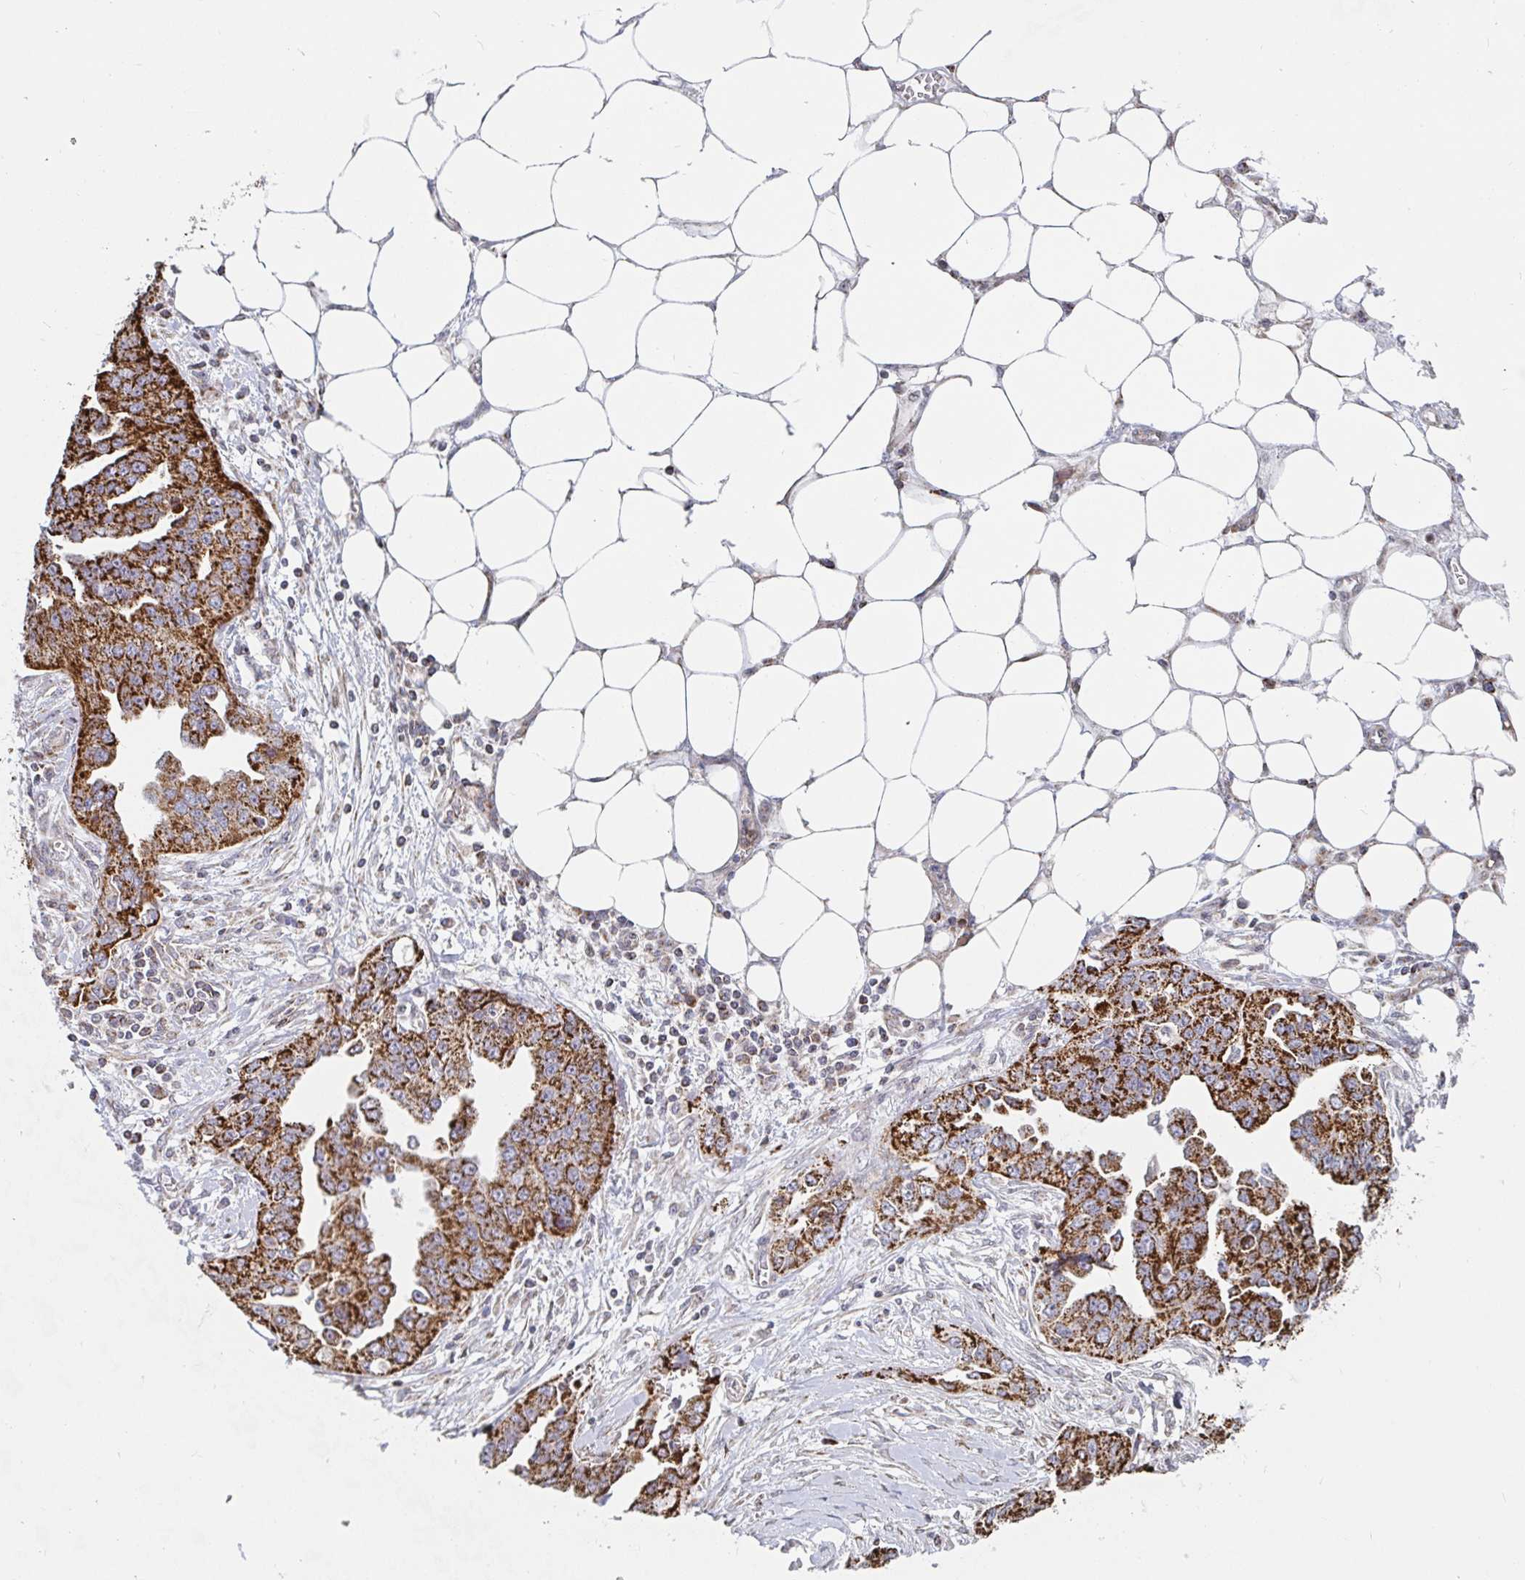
{"staining": {"intensity": "strong", "quantity": ">75%", "location": "cytoplasmic/membranous"}, "tissue": "ovarian cancer", "cell_type": "Tumor cells", "image_type": "cancer", "snomed": [{"axis": "morphology", "description": "Cystadenocarcinoma, serous, NOS"}, {"axis": "topography", "description": "Ovary"}], "caption": "Ovarian cancer (serous cystadenocarcinoma) tissue exhibits strong cytoplasmic/membranous expression in about >75% of tumor cells The protein is shown in brown color, while the nuclei are stained blue.", "gene": "STARD8", "patient": {"sex": "female", "age": 75}}